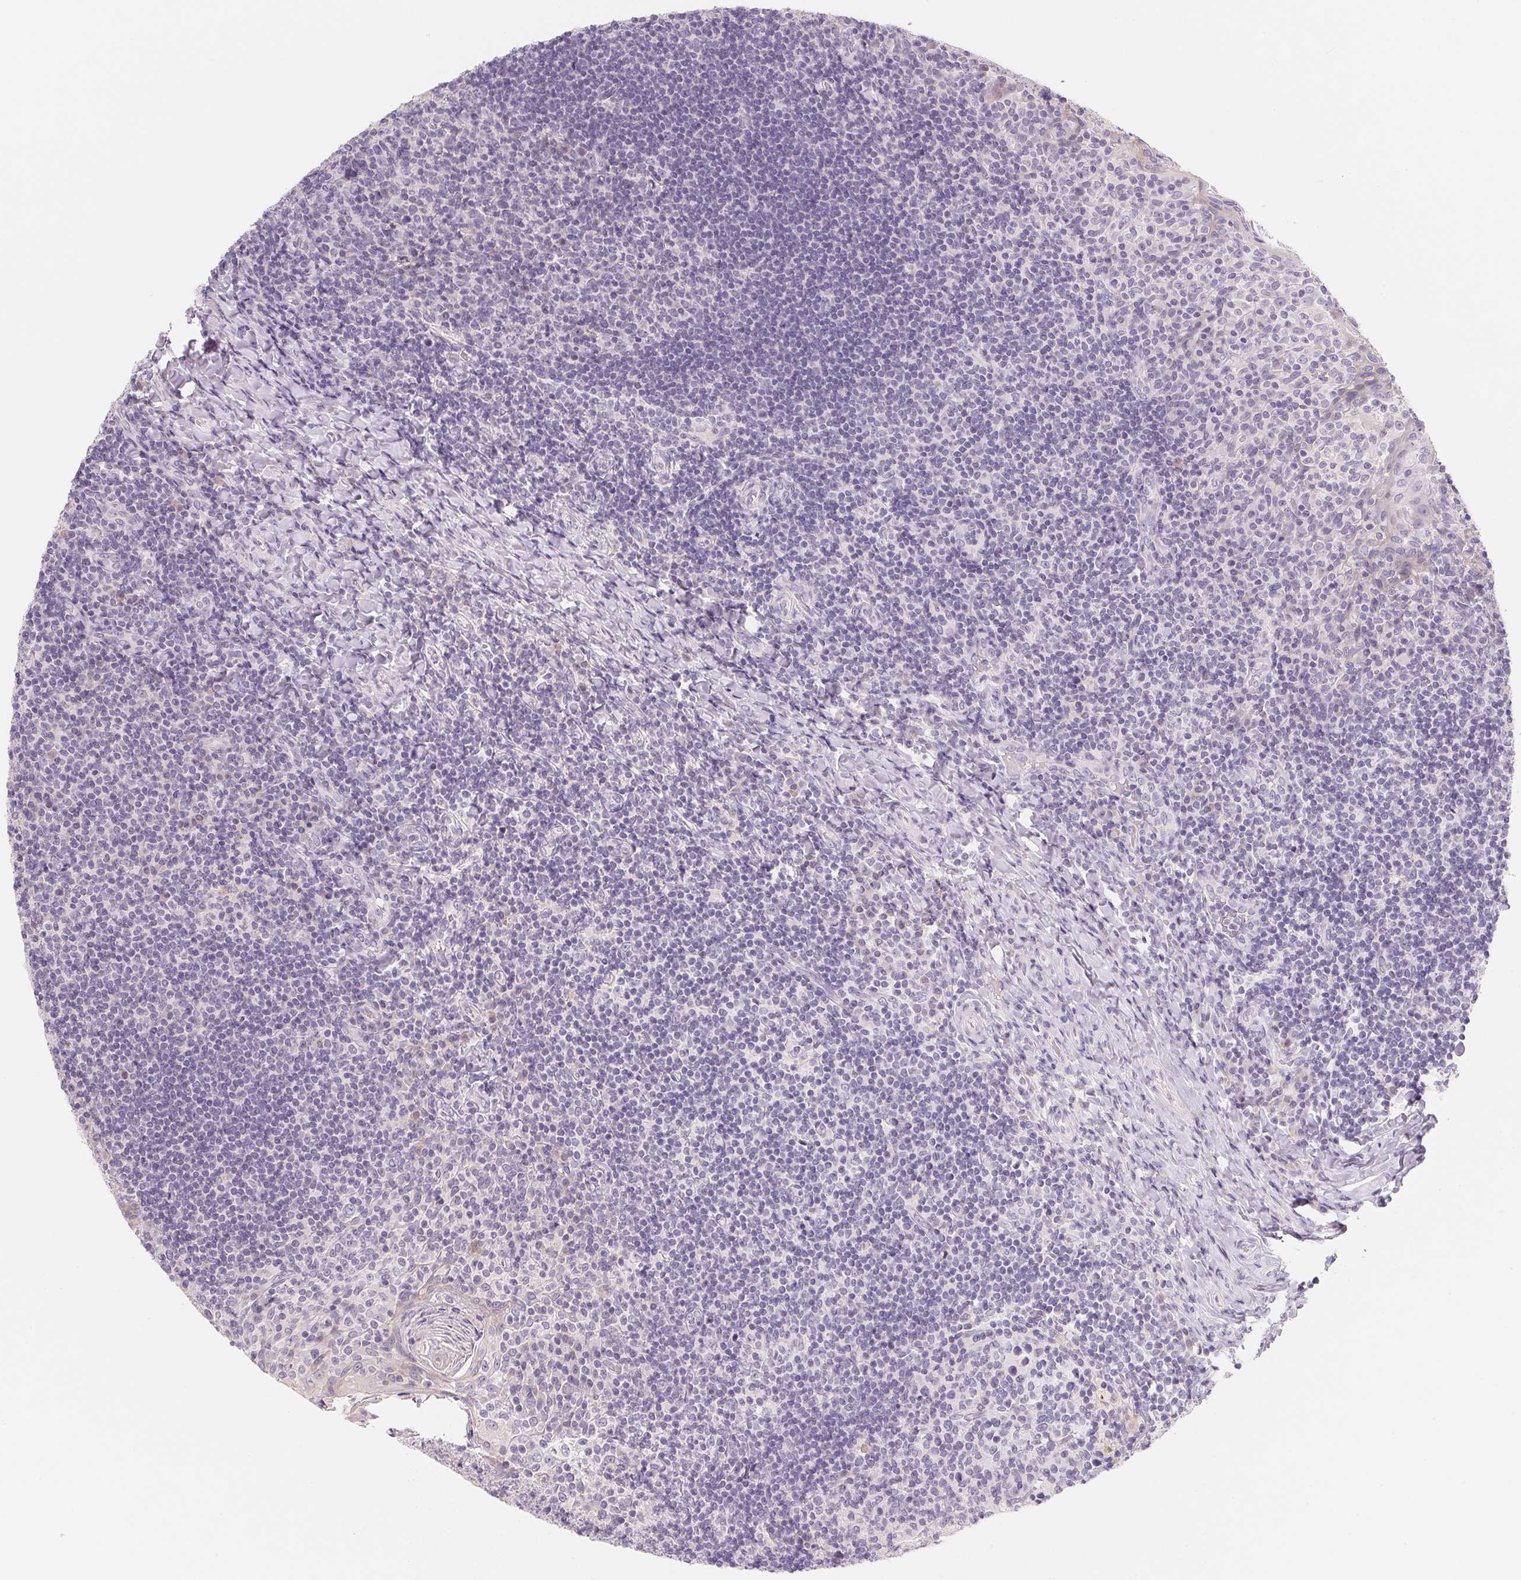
{"staining": {"intensity": "negative", "quantity": "none", "location": "none"}, "tissue": "tonsil", "cell_type": "Germinal center cells", "image_type": "normal", "snomed": [{"axis": "morphology", "description": "Normal tissue, NOS"}, {"axis": "topography", "description": "Tonsil"}], "caption": "Immunohistochemistry micrograph of normal tonsil: human tonsil stained with DAB displays no significant protein staining in germinal center cells. (DAB (3,3'-diaminobenzidine) immunohistochemistry (IHC) with hematoxylin counter stain).", "gene": "MCOLN3", "patient": {"sex": "female", "age": 10}}